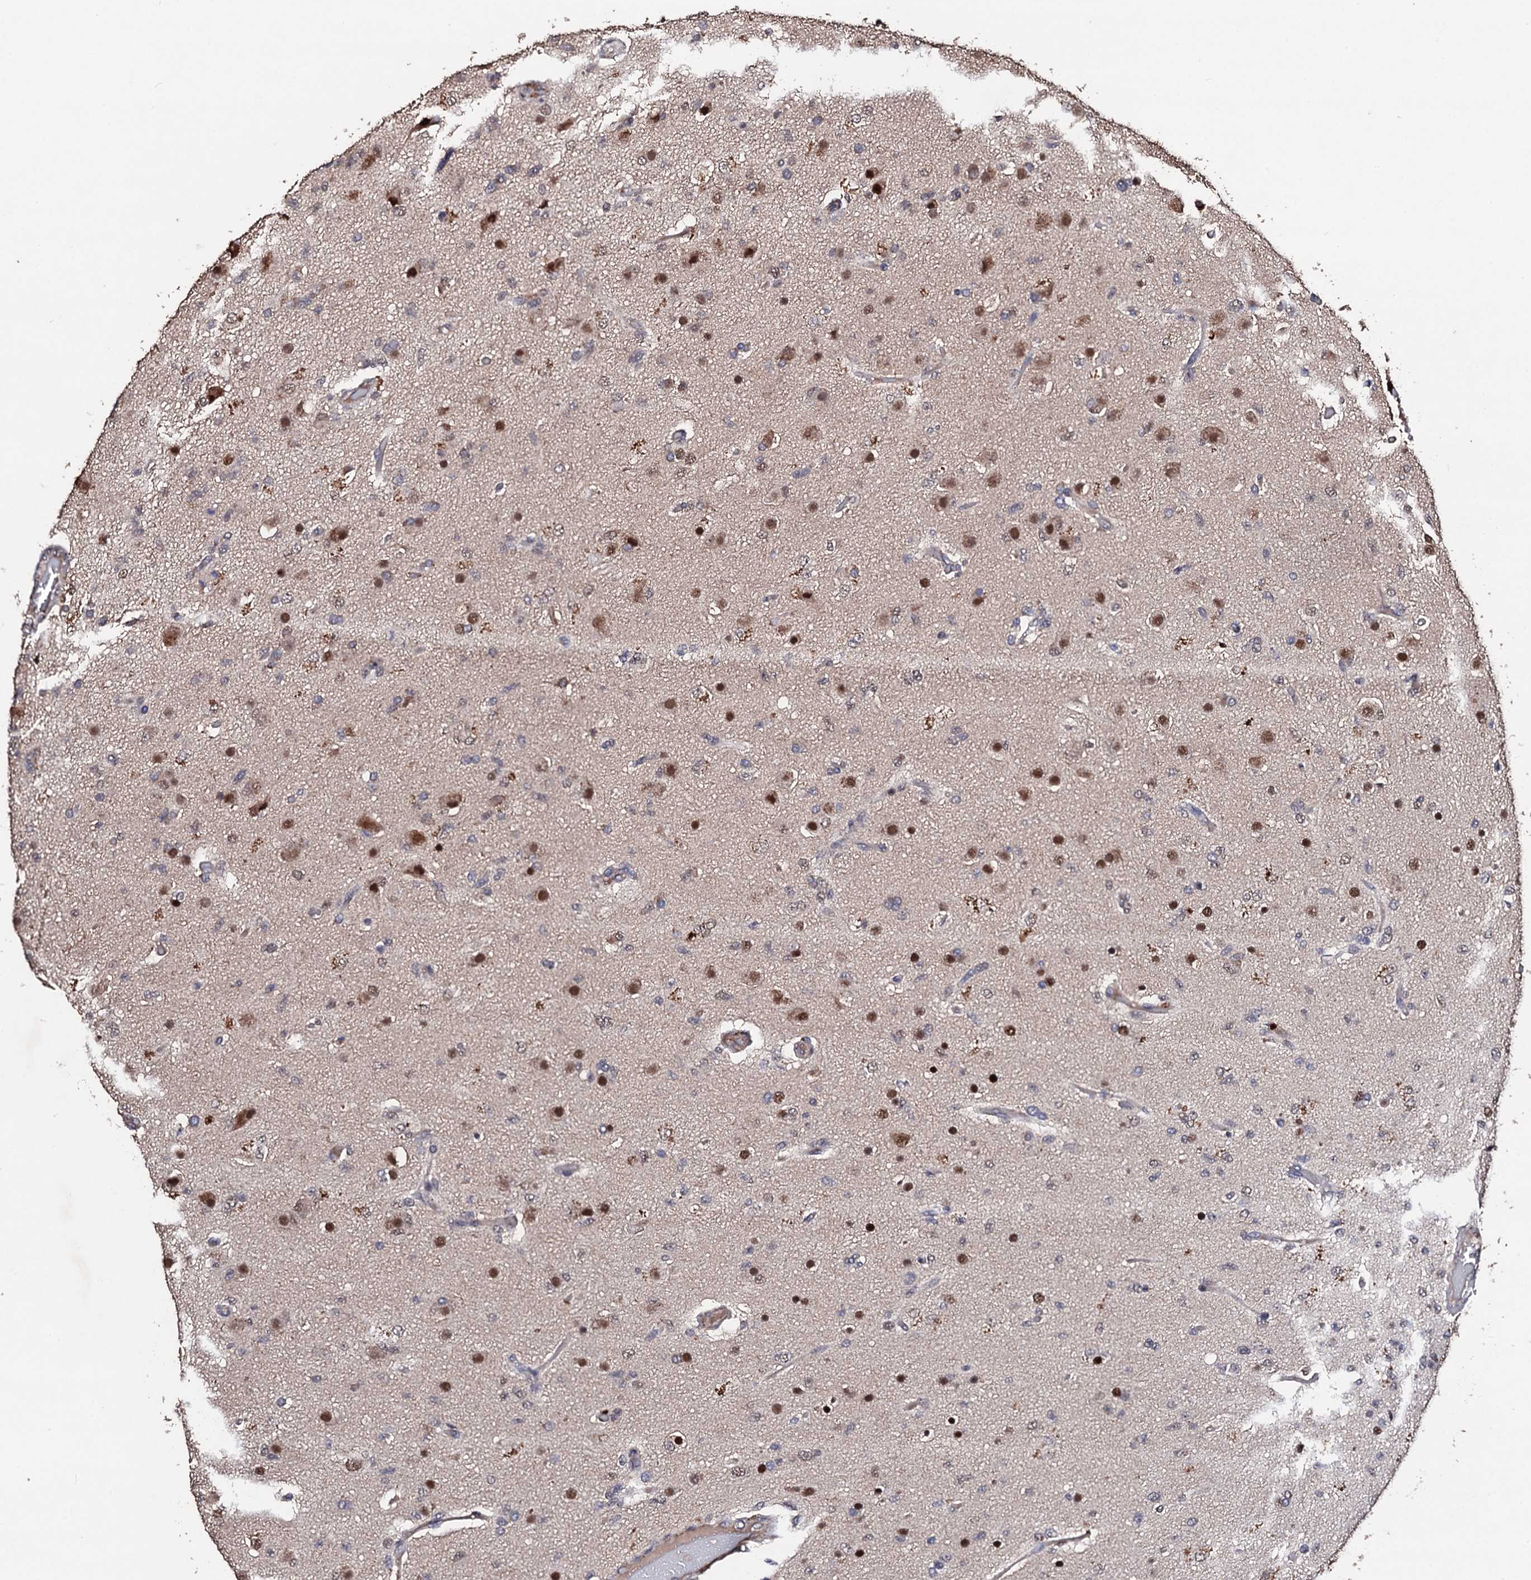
{"staining": {"intensity": "moderate", "quantity": "25%-75%", "location": "nuclear"}, "tissue": "glioma", "cell_type": "Tumor cells", "image_type": "cancer", "snomed": [{"axis": "morphology", "description": "Glioma, malignant, High grade"}, {"axis": "topography", "description": "Brain"}], "caption": "High-power microscopy captured an IHC photomicrograph of glioma, revealing moderate nuclear positivity in about 25%-75% of tumor cells.", "gene": "PPTC7", "patient": {"sex": "female", "age": 74}}